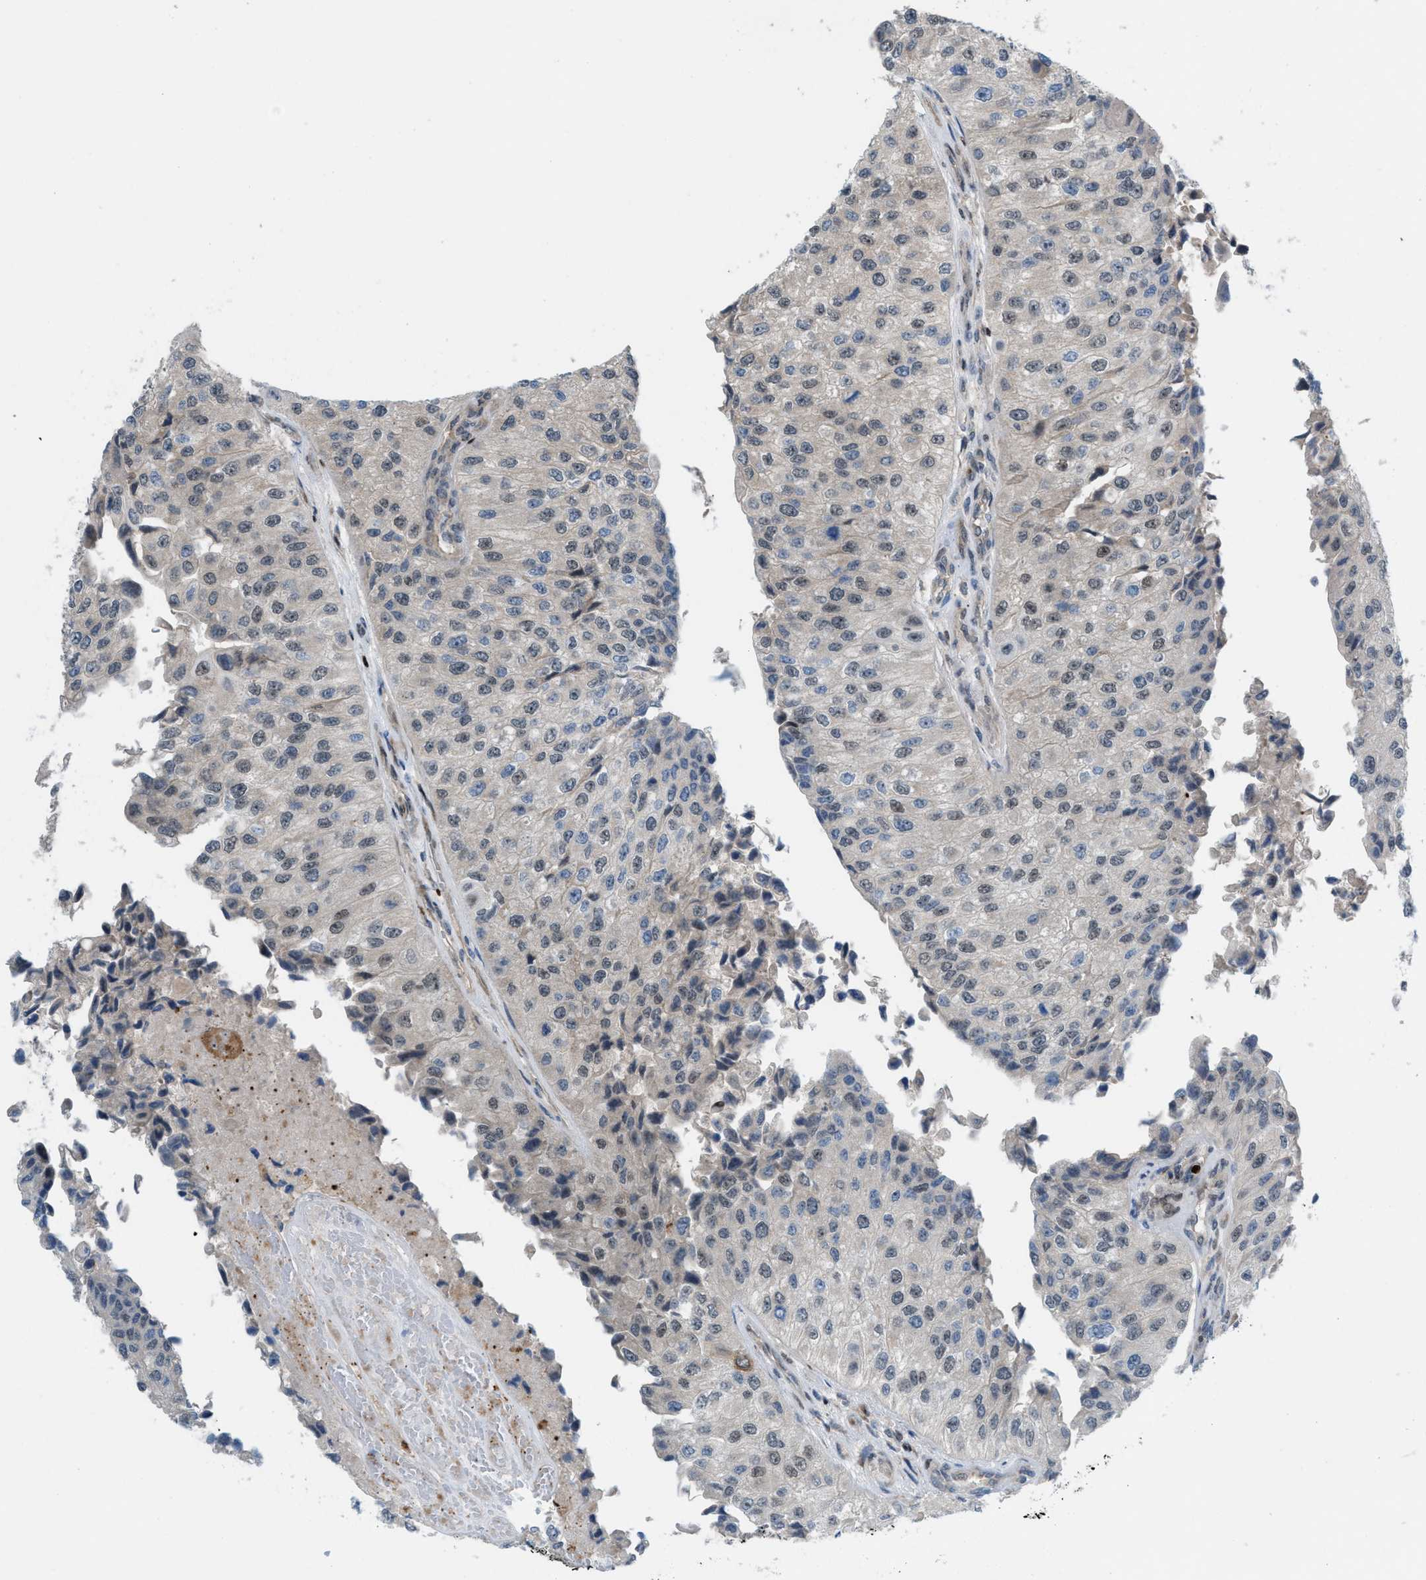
{"staining": {"intensity": "negative", "quantity": "none", "location": "none"}, "tissue": "urothelial cancer", "cell_type": "Tumor cells", "image_type": "cancer", "snomed": [{"axis": "morphology", "description": "Urothelial carcinoma, High grade"}, {"axis": "topography", "description": "Kidney"}, {"axis": "topography", "description": "Urinary bladder"}], "caption": "This is an immunohistochemistry histopathology image of human urothelial cancer. There is no staining in tumor cells.", "gene": "ZNF276", "patient": {"sex": "male", "age": 77}}